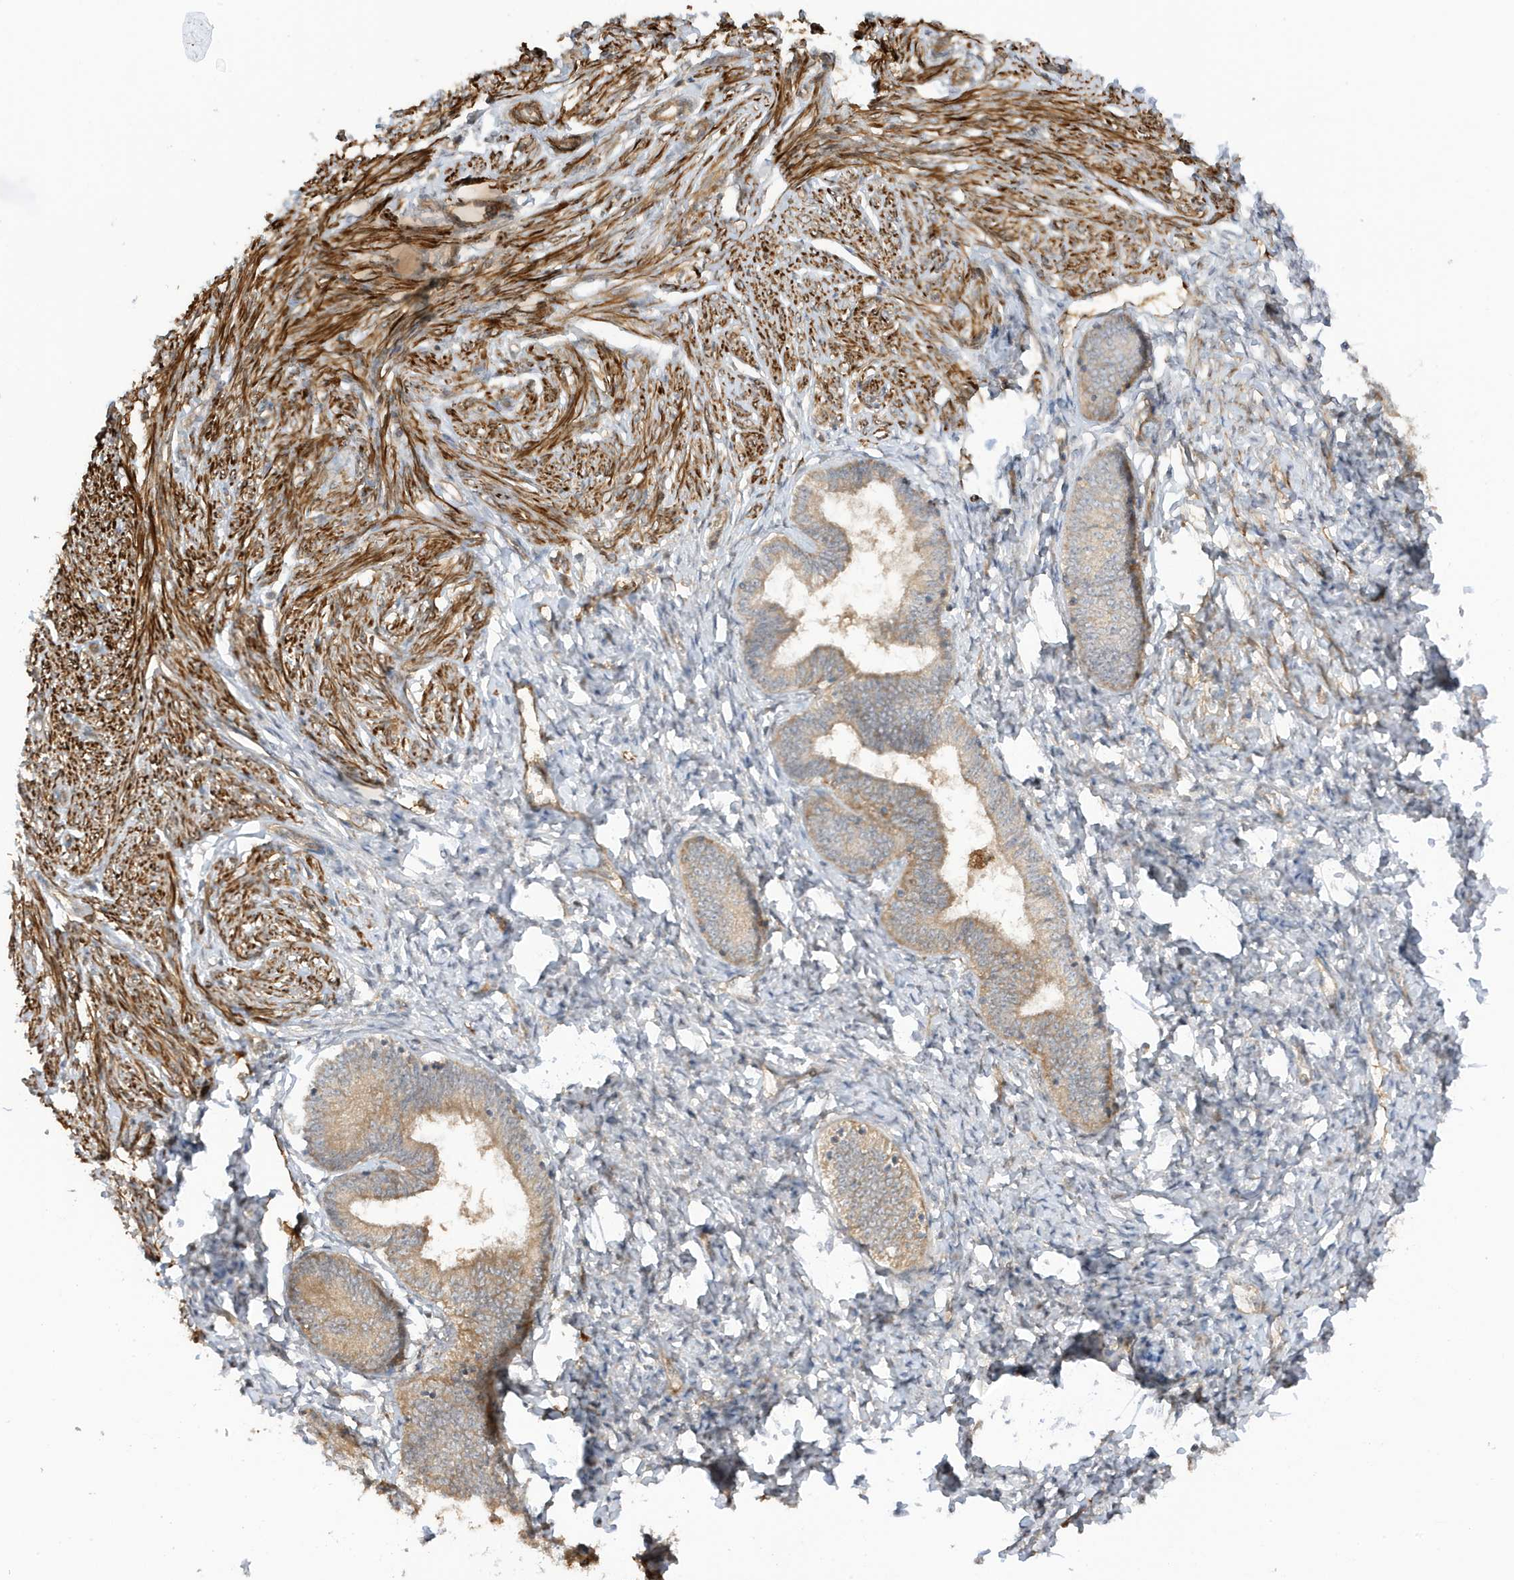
{"staining": {"intensity": "weak", "quantity": "25%-75%", "location": "cytoplasmic/membranous"}, "tissue": "endometrium", "cell_type": "Cells in endometrial stroma", "image_type": "normal", "snomed": [{"axis": "morphology", "description": "Normal tissue, NOS"}, {"axis": "topography", "description": "Endometrium"}], "caption": "Immunohistochemistry (IHC) staining of normal endometrium, which exhibits low levels of weak cytoplasmic/membranous positivity in about 25%-75% of cells in endometrial stroma indicating weak cytoplasmic/membranous protein staining. The staining was performed using DAB (brown) for protein detection and nuclei were counterstained in hematoxylin (blue).", "gene": "CDC42EP3", "patient": {"sex": "female", "age": 72}}